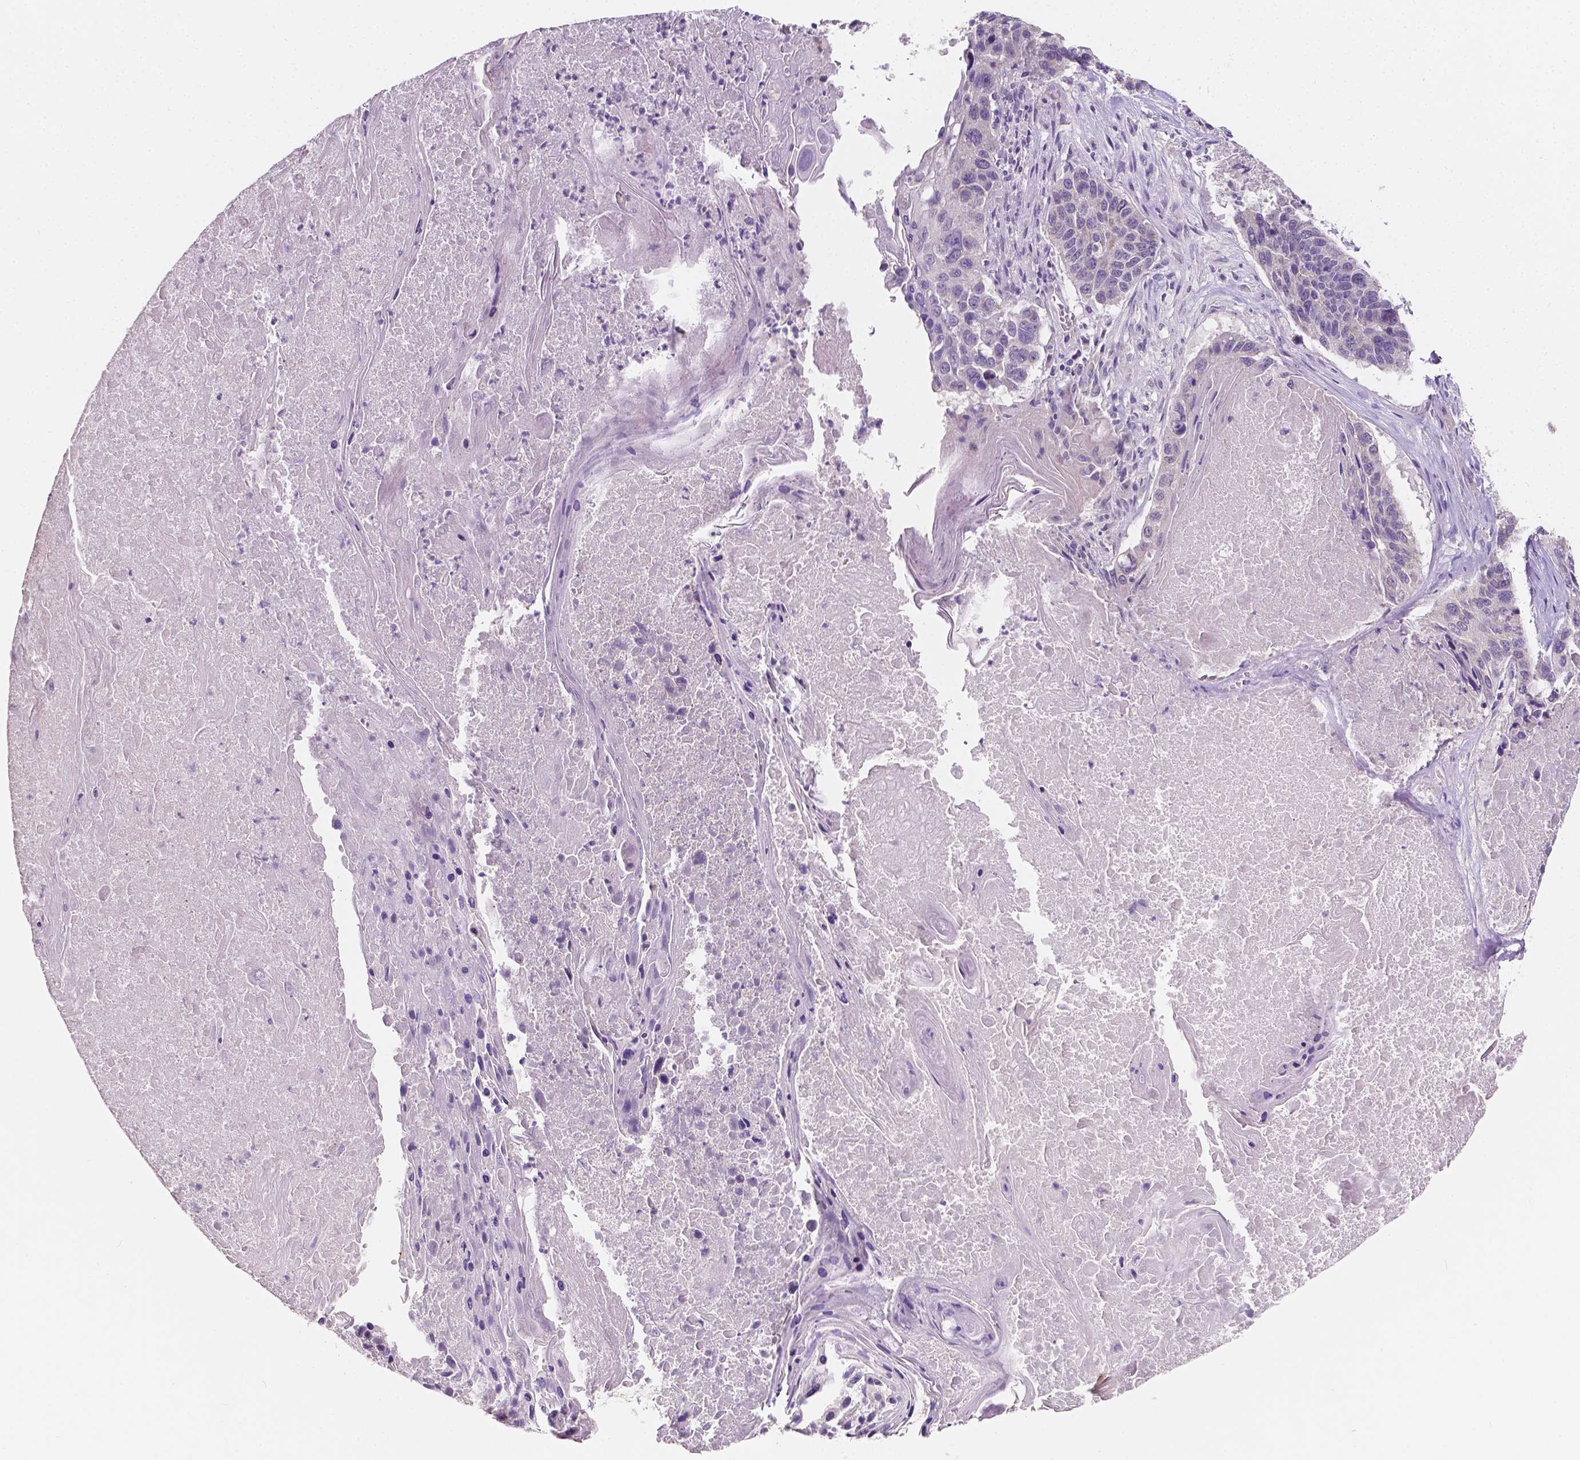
{"staining": {"intensity": "negative", "quantity": "none", "location": "none"}, "tissue": "lung cancer", "cell_type": "Tumor cells", "image_type": "cancer", "snomed": [{"axis": "morphology", "description": "Squamous cell carcinoma, NOS"}, {"axis": "topography", "description": "Lung"}], "caption": "This is an immunohistochemistry (IHC) histopathology image of human lung squamous cell carcinoma. There is no staining in tumor cells.", "gene": "SIRT2", "patient": {"sex": "male", "age": 73}}